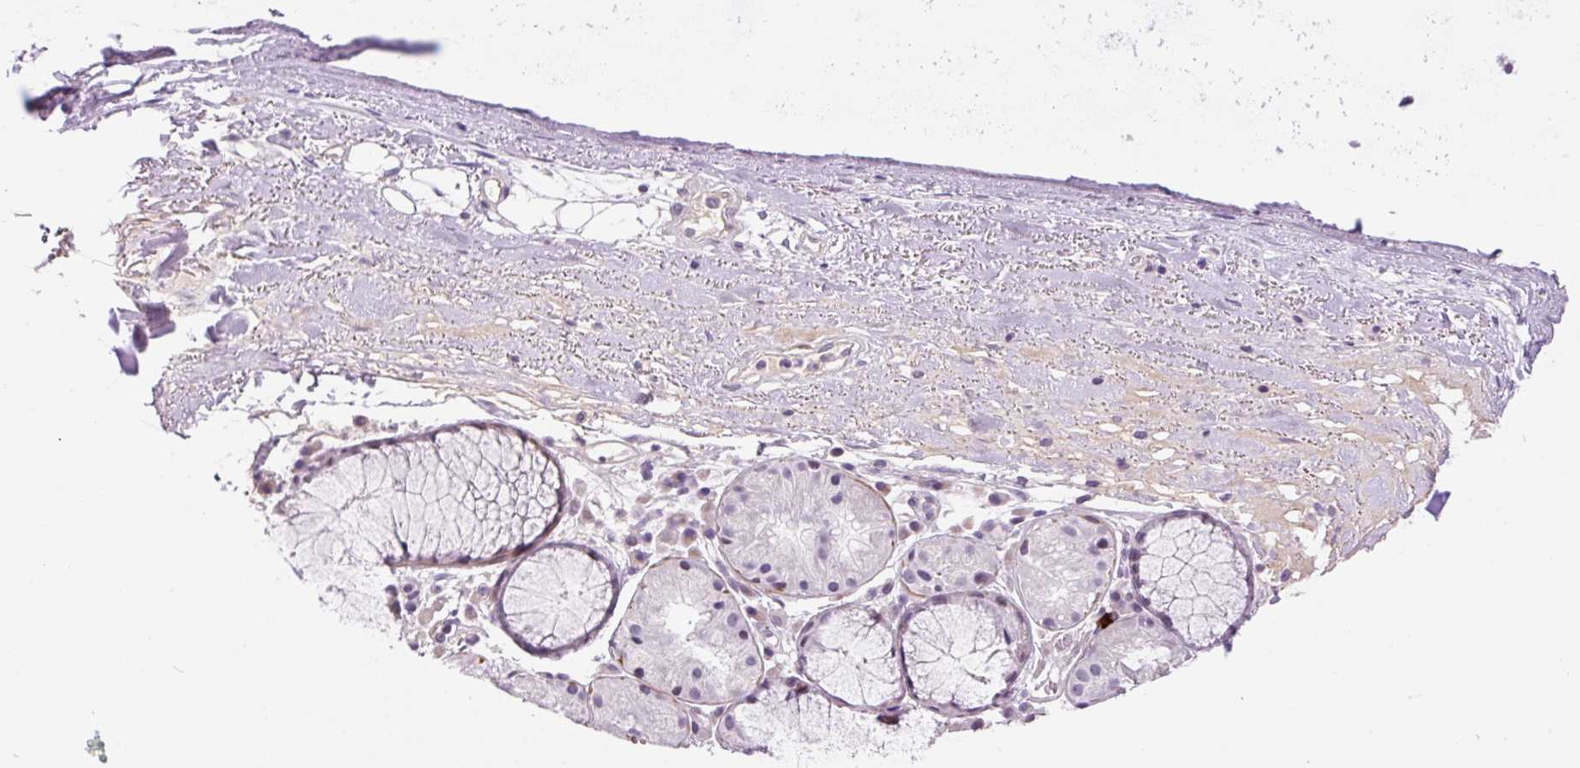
{"staining": {"intensity": "negative", "quantity": "none", "location": "none"}, "tissue": "adipose tissue", "cell_type": "Adipocytes", "image_type": "normal", "snomed": [{"axis": "morphology", "description": "Normal tissue, NOS"}, {"axis": "topography", "description": "Cartilage tissue"}, {"axis": "topography", "description": "Nasopharynx"}, {"axis": "topography", "description": "Thyroid gland"}], "caption": "Image shows no protein positivity in adipocytes of benign adipose tissue. Nuclei are stained in blue.", "gene": "HNF1A", "patient": {"sex": "male", "age": 63}}